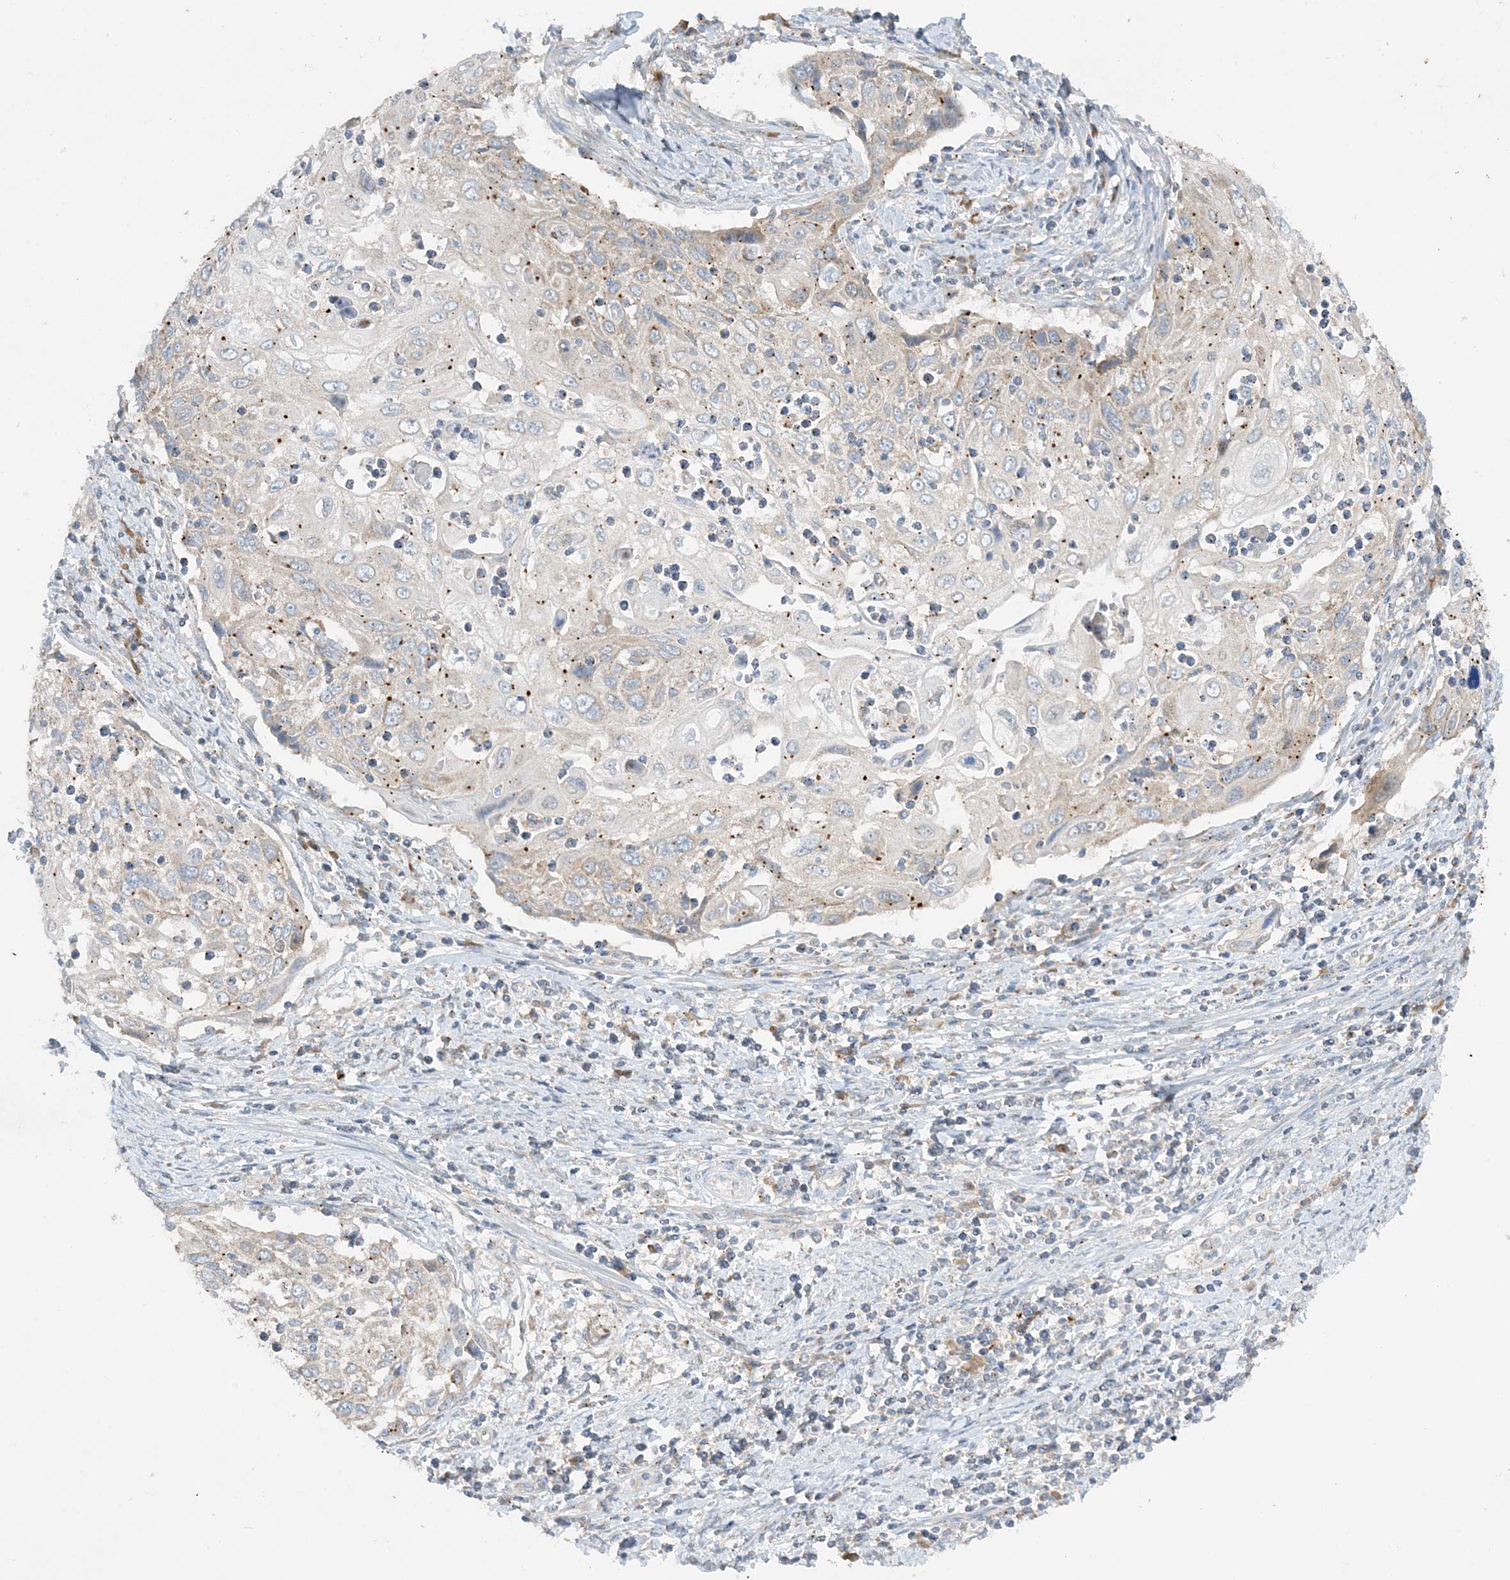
{"staining": {"intensity": "weak", "quantity": "<25%", "location": "cytoplasmic/membranous"}, "tissue": "cervical cancer", "cell_type": "Tumor cells", "image_type": "cancer", "snomed": [{"axis": "morphology", "description": "Squamous cell carcinoma, NOS"}, {"axis": "topography", "description": "Cervix"}], "caption": "Immunohistochemical staining of cervical squamous cell carcinoma displays no significant staining in tumor cells. (DAB (3,3'-diaminobenzidine) IHC with hematoxylin counter stain).", "gene": "RPP40", "patient": {"sex": "female", "age": 70}}